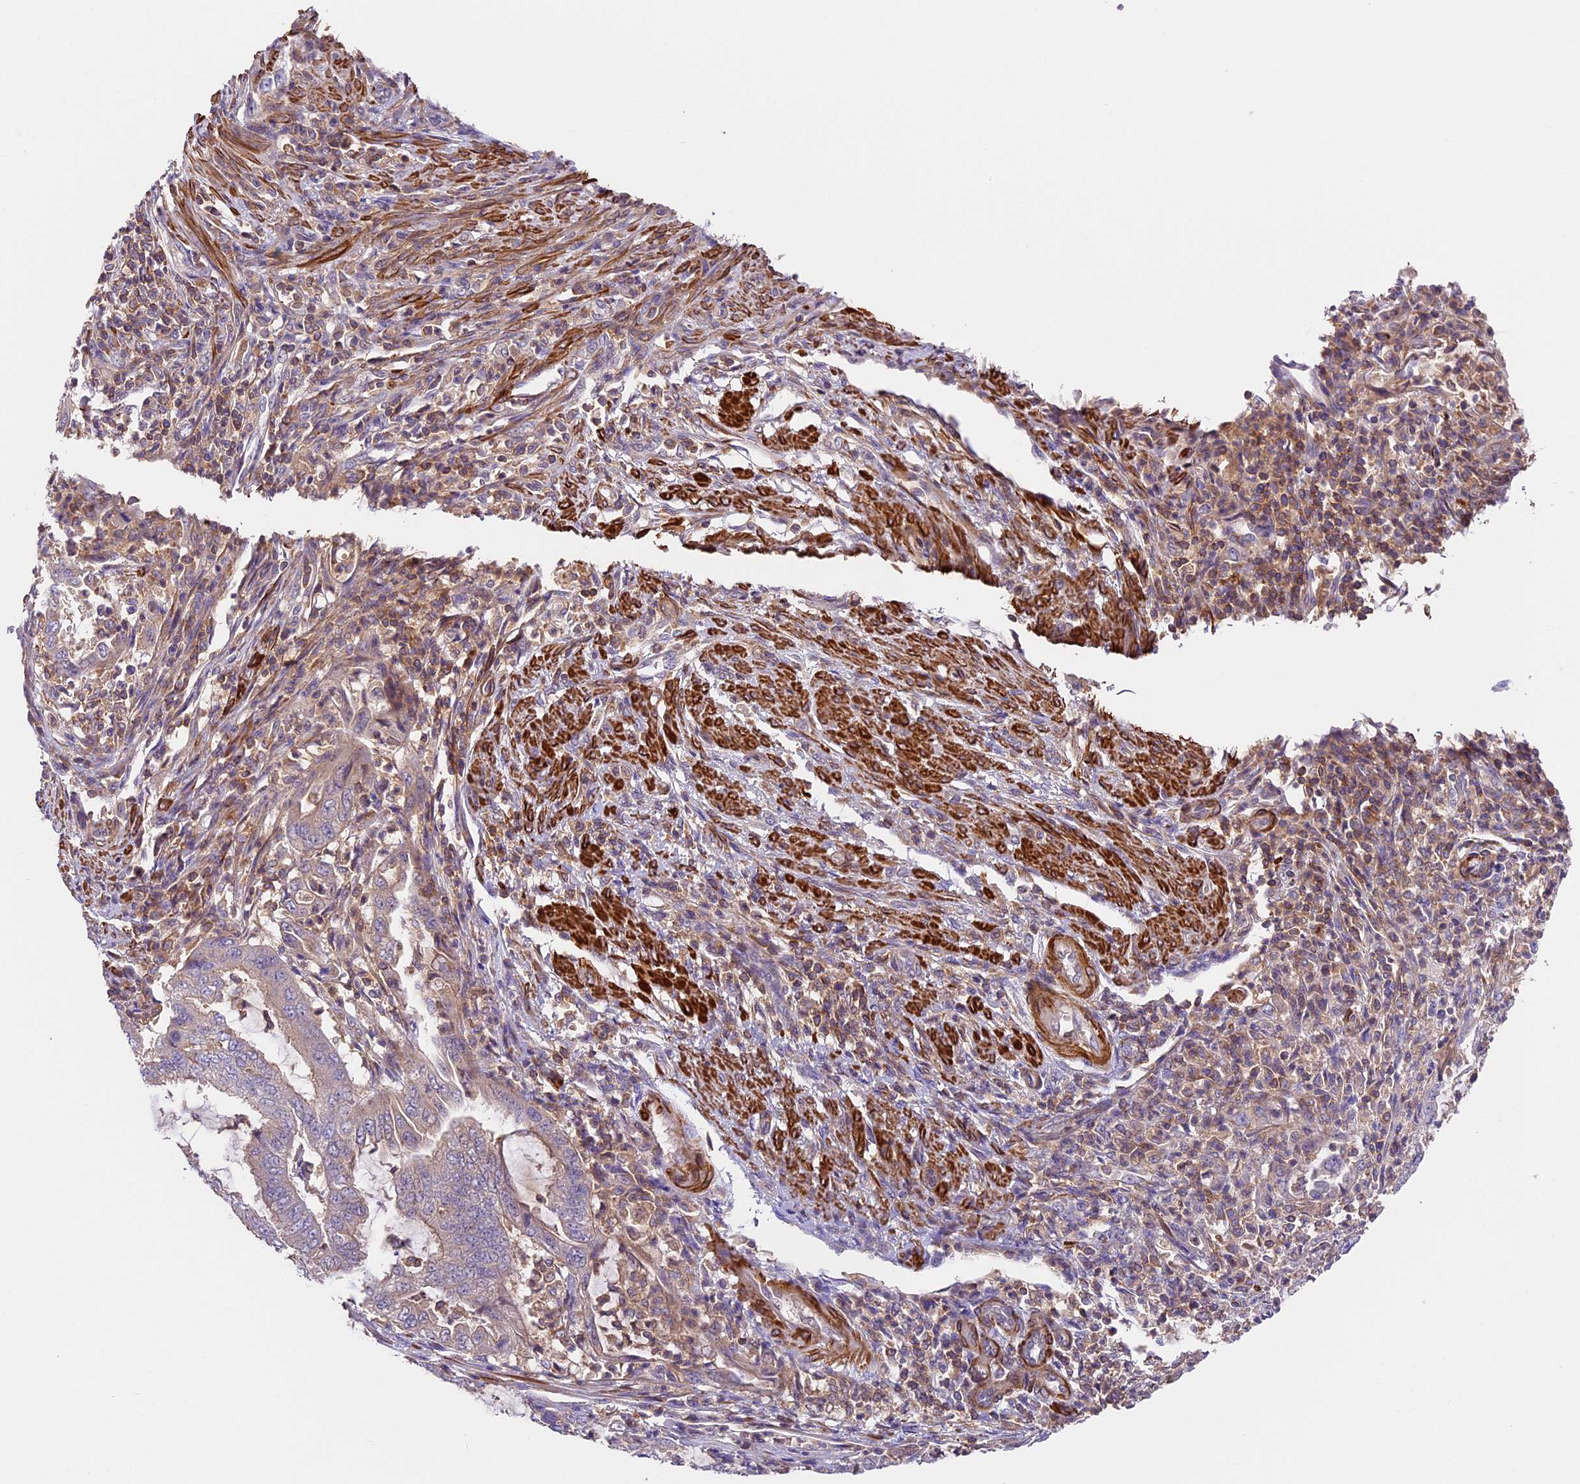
{"staining": {"intensity": "negative", "quantity": "none", "location": "none"}, "tissue": "endometrial cancer", "cell_type": "Tumor cells", "image_type": "cancer", "snomed": [{"axis": "morphology", "description": "Adenocarcinoma, NOS"}, {"axis": "topography", "description": "Endometrium"}], "caption": "DAB immunohistochemical staining of human endometrial adenocarcinoma reveals no significant expression in tumor cells.", "gene": "TBC1D1", "patient": {"sex": "female", "age": 51}}